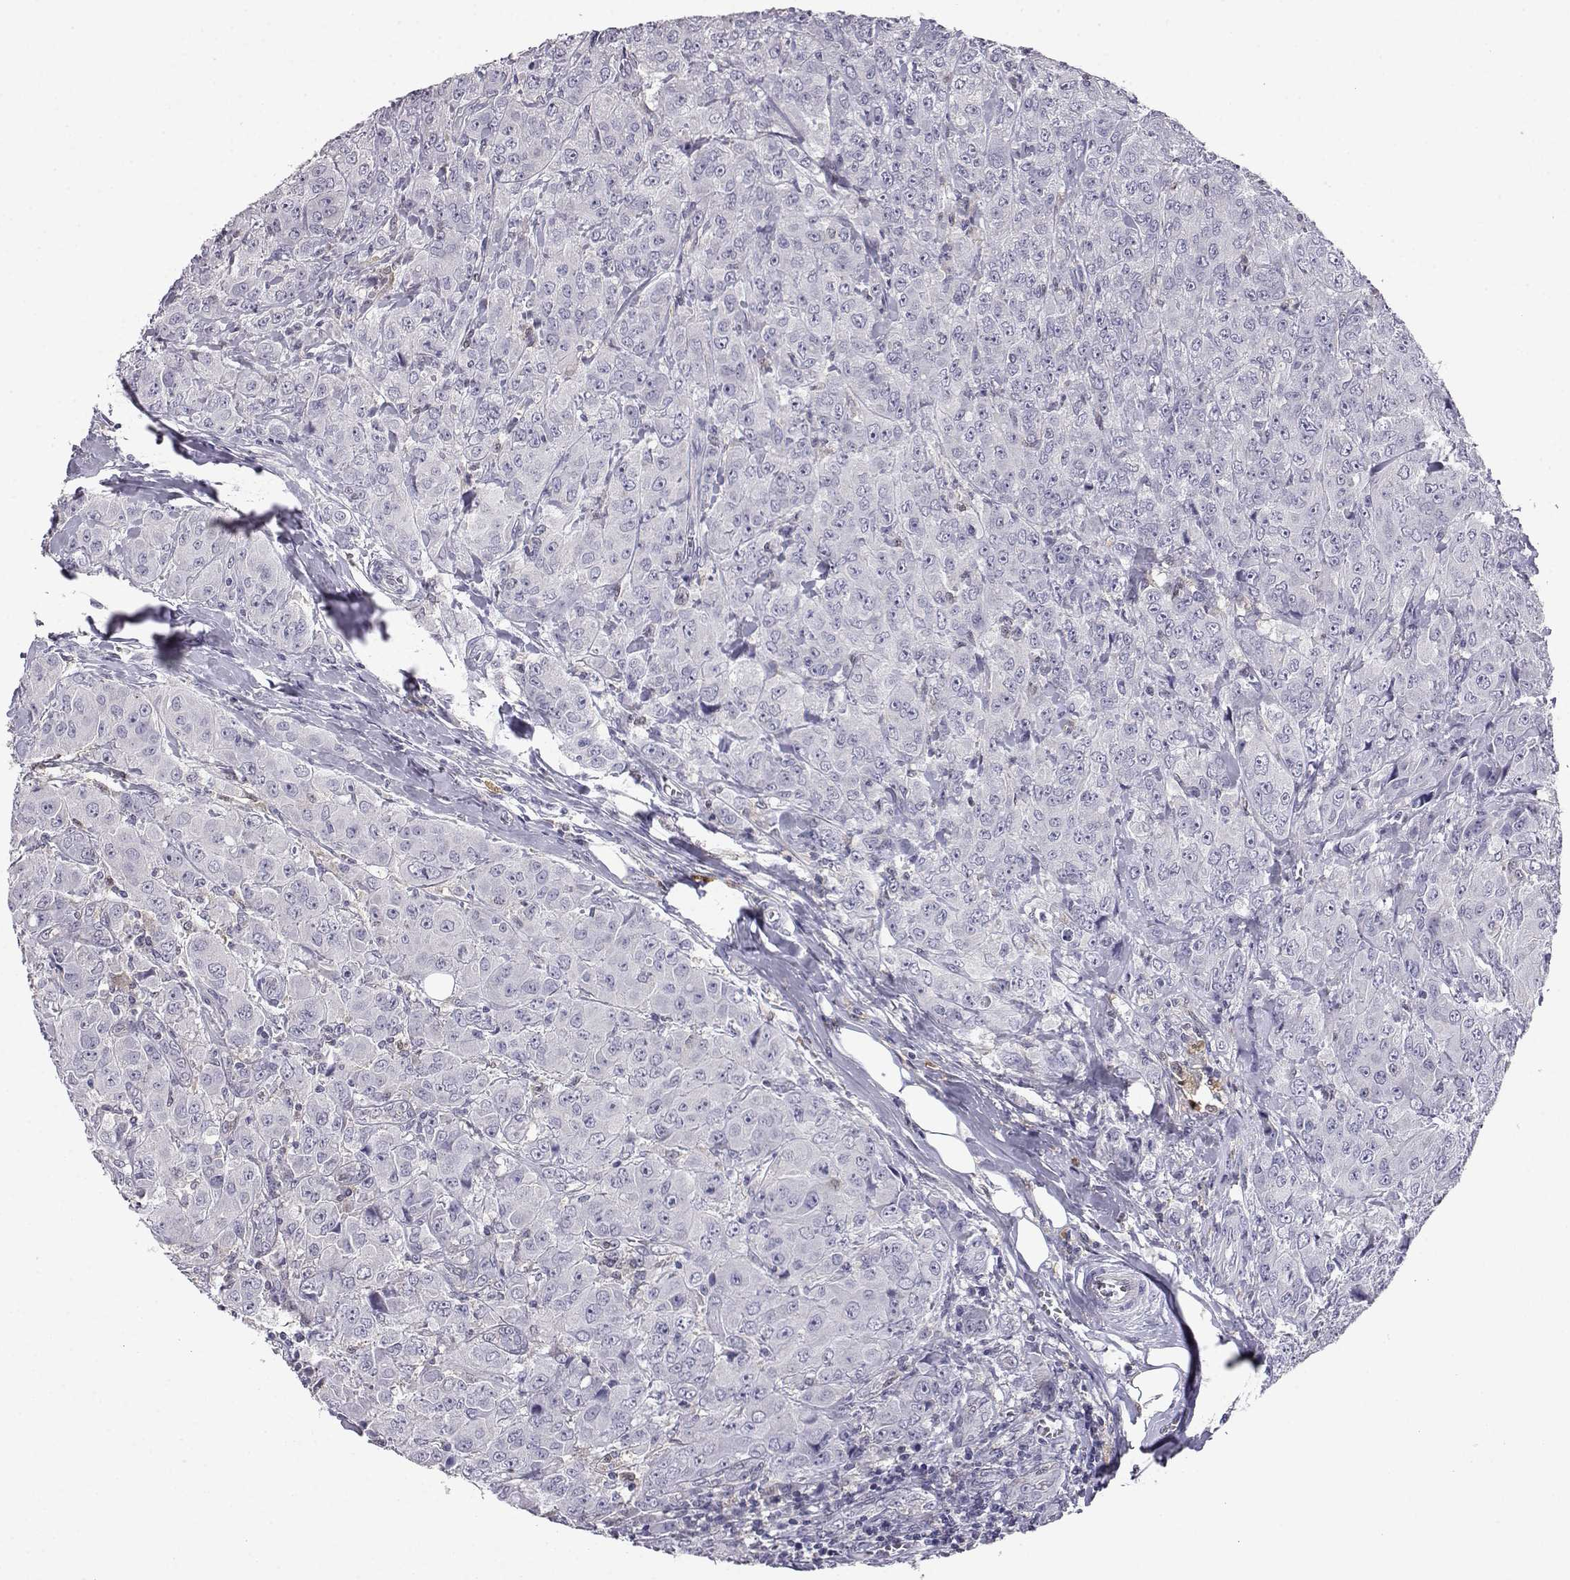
{"staining": {"intensity": "negative", "quantity": "none", "location": "none"}, "tissue": "breast cancer", "cell_type": "Tumor cells", "image_type": "cancer", "snomed": [{"axis": "morphology", "description": "Duct carcinoma"}, {"axis": "topography", "description": "Breast"}], "caption": "A micrograph of breast intraductal carcinoma stained for a protein displays no brown staining in tumor cells. (DAB (3,3'-diaminobenzidine) IHC with hematoxylin counter stain).", "gene": "AKR1B1", "patient": {"sex": "female", "age": 43}}